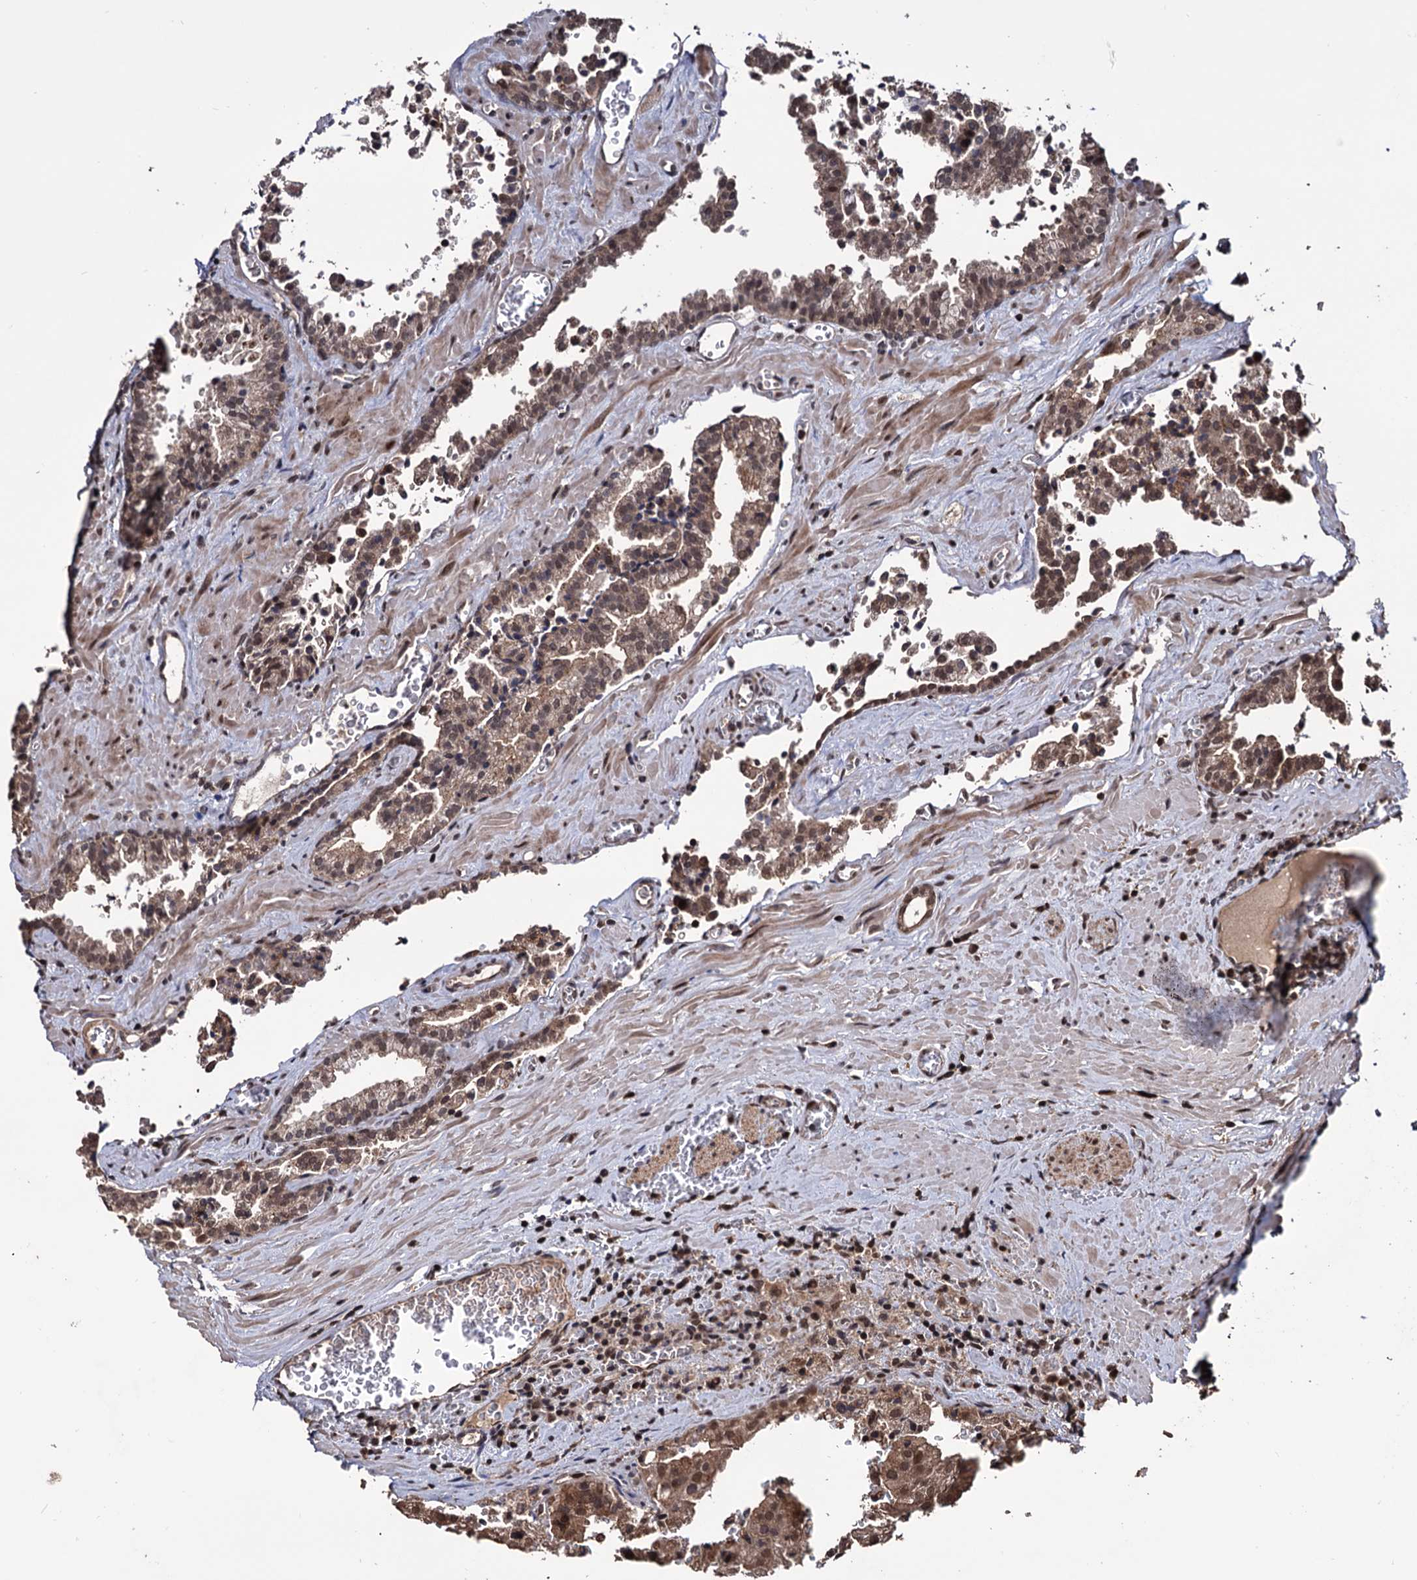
{"staining": {"intensity": "moderate", "quantity": ">75%", "location": "cytoplasmic/membranous,nuclear"}, "tissue": "prostate cancer", "cell_type": "Tumor cells", "image_type": "cancer", "snomed": [{"axis": "morphology", "description": "Adenocarcinoma, High grade"}, {"axis": "topography", "description": "Prostate"}], "caption": "Tumor cells display medium levels of moderate cytoplasmic/membranous and nuclear expression in about >75% of cells in prostate cancer (high-grade adenocarcinoma).", "gene": "KLF5", "patient": {"sex": "male", "age": 68}}